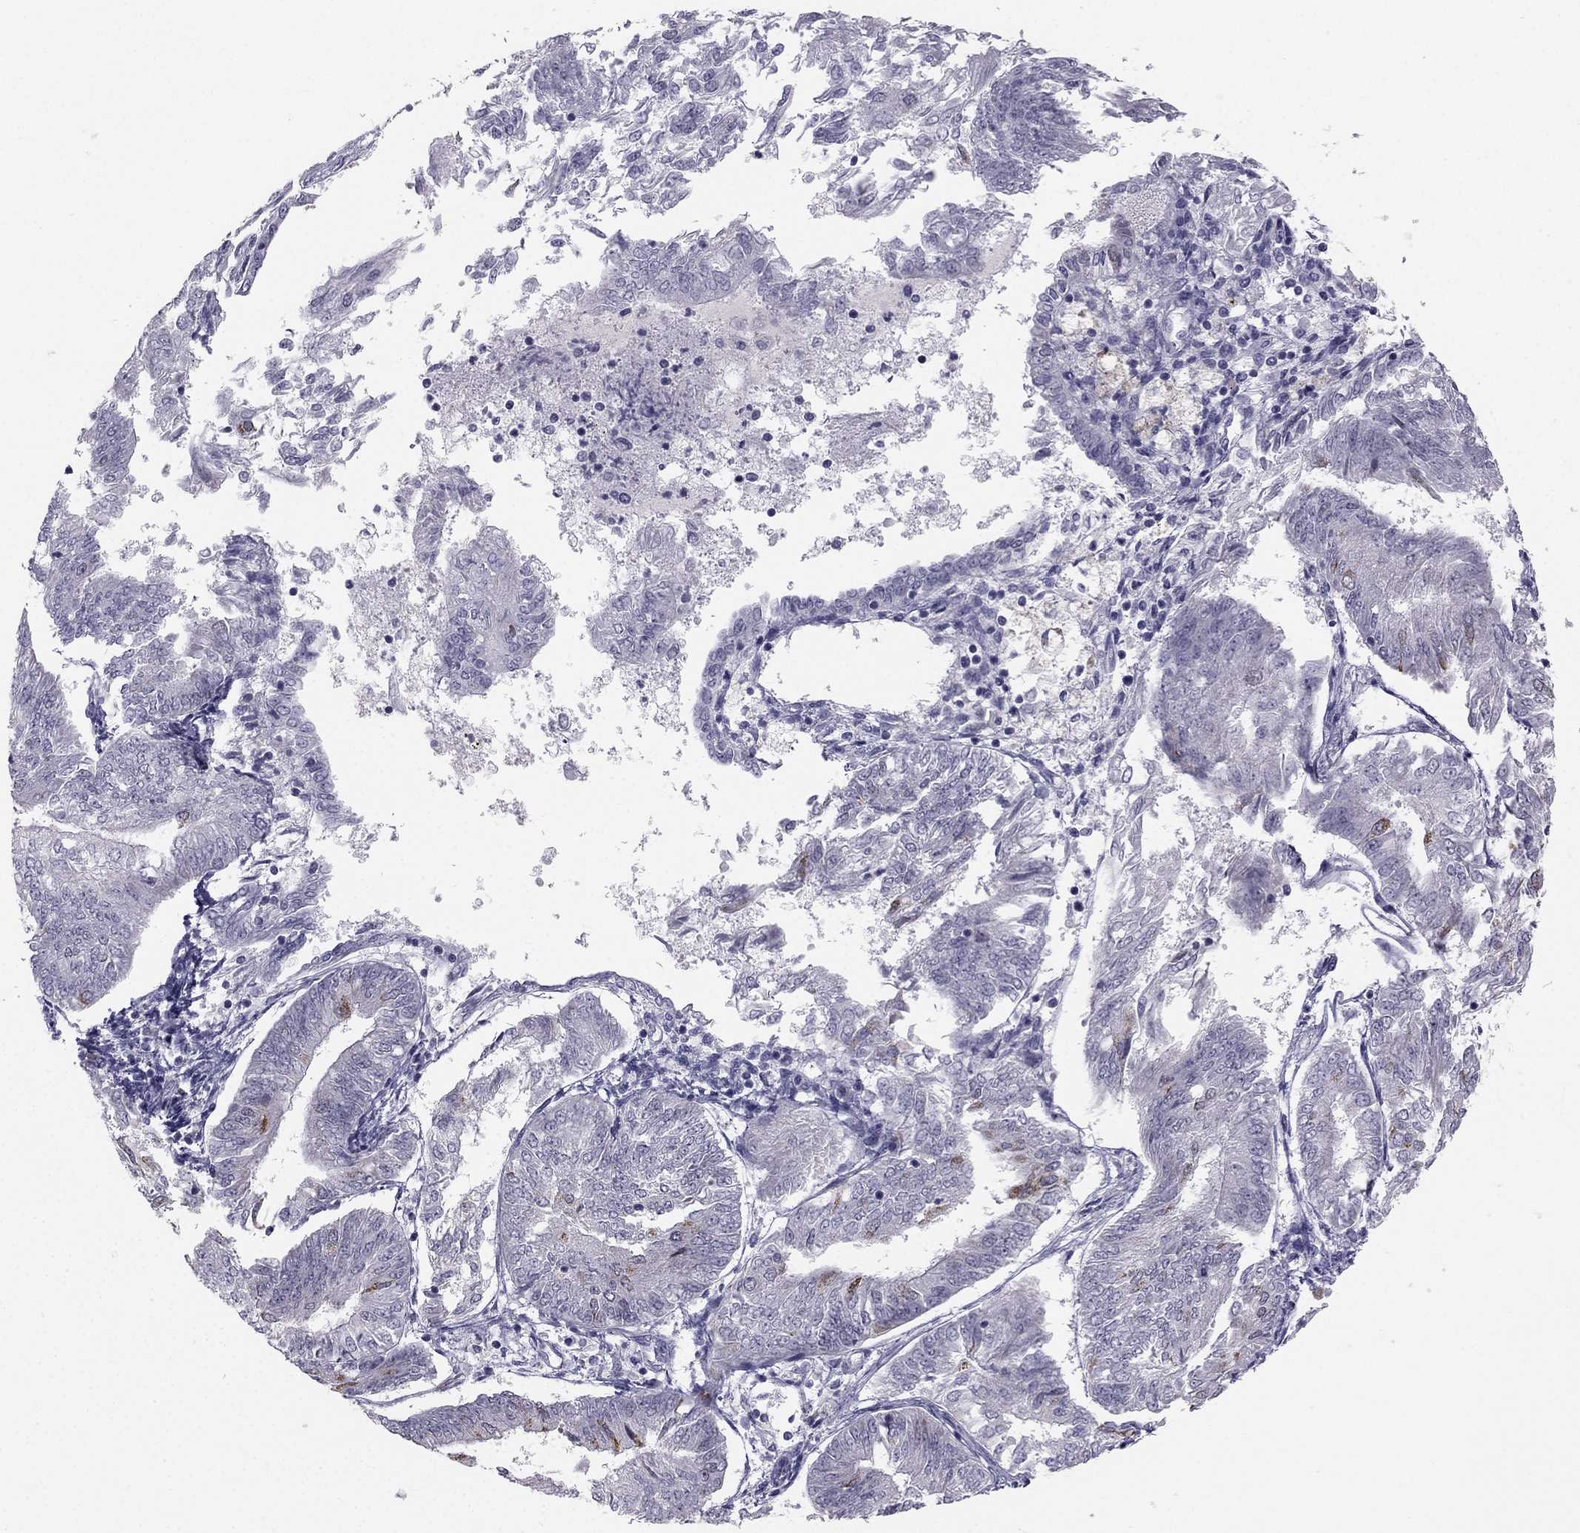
{"staining": {"intensity": "strong", "quantity": "<25%", "location": "cytoplasmic/membranous"}, "tissue": "endometrial cancer", "cell_type": "Tumor cells", "image_type": "cancer", "snomed": [{"axis": "morphology", "description": "Adenocarcinoma, NOS"}, {"axis": "topography", "description": "Endometrium"}], "caption": "Protein expression analysis of human endometrial cancer reveals strong cytoplasmic/membranous staining in approximately <25% of tumor cells.", "gene": "TRPS1", "patient": {"sex": "female", "age": 58}}